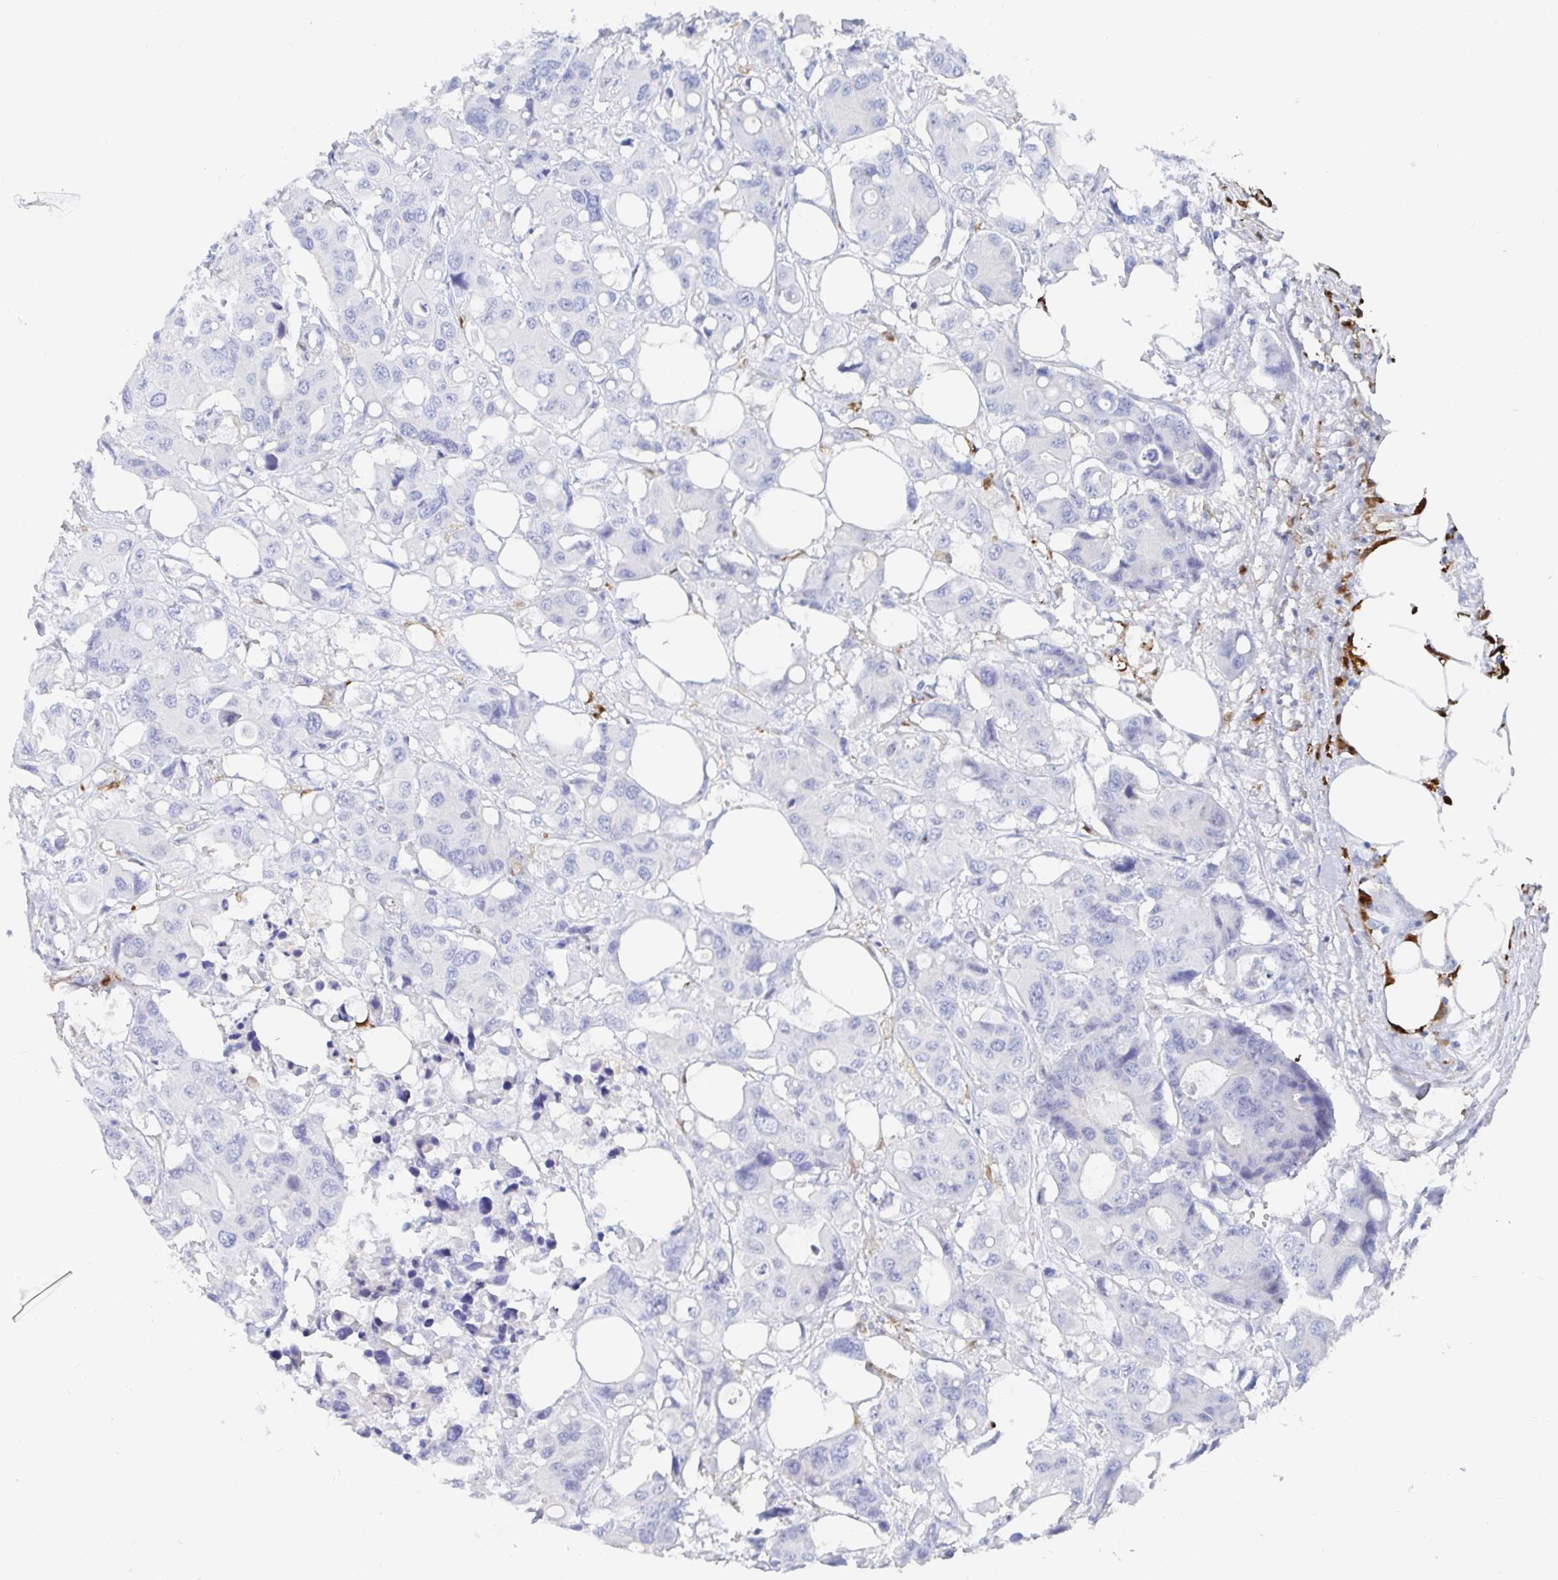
{"staining": {"intensity": "negative", "quantity": "none", "location": "none"}, "tissue": "colorectal cancer", "cell_type": "Tumor cells", "image_type": "cancer", "snomed": [{"axis": "morphology", "description": "Adenocarcinoma, NOS"}, {"axis": "topography", "description": "Colon"}], "caption": "High power microscopy photomicrograph of an immunohistochemistry histopathology image of adenocarcinoma (colorectal), revealing no significant expression in tumor cells.", "gene": "OR2A4", "patient": {"sex": "male", "age": 77}}